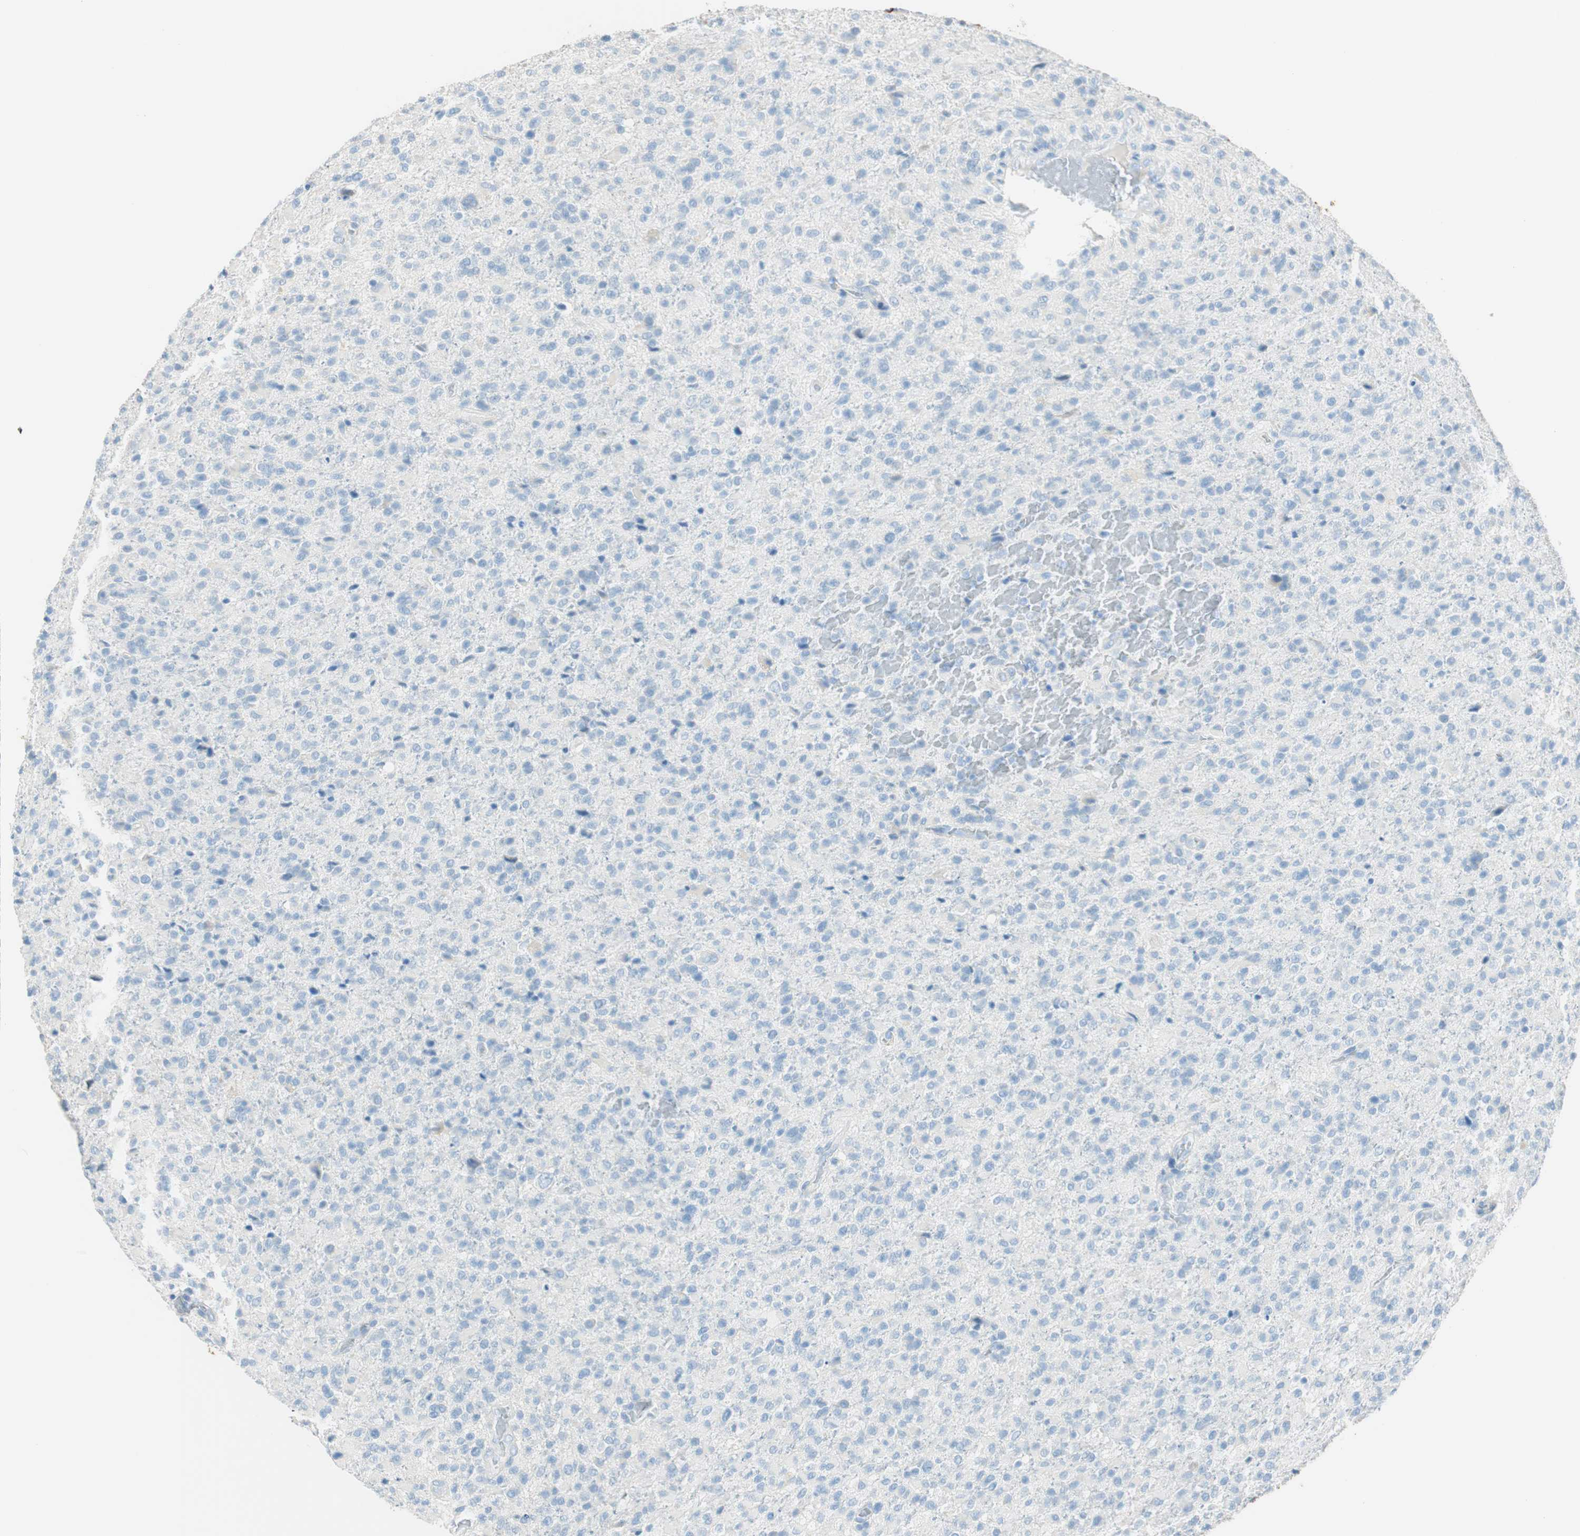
{"staining": {"intensity": "negative", "quantity": "none", "location": "none"}, "tissue": "glioma", "cell_type": "Tumor cells", "image_type": "cancer", "snomed": [{"axis": "morphology", "description": "Glioma, malignant, High grade"}, {"axis": "topography", "description": "Brain"}], "caption": "Tumor cells show no significant protein positivity in malignant glioma (high-grade).", "gene": "TNFRSF13C", "patient": {"sex": "male", "age": 71}}